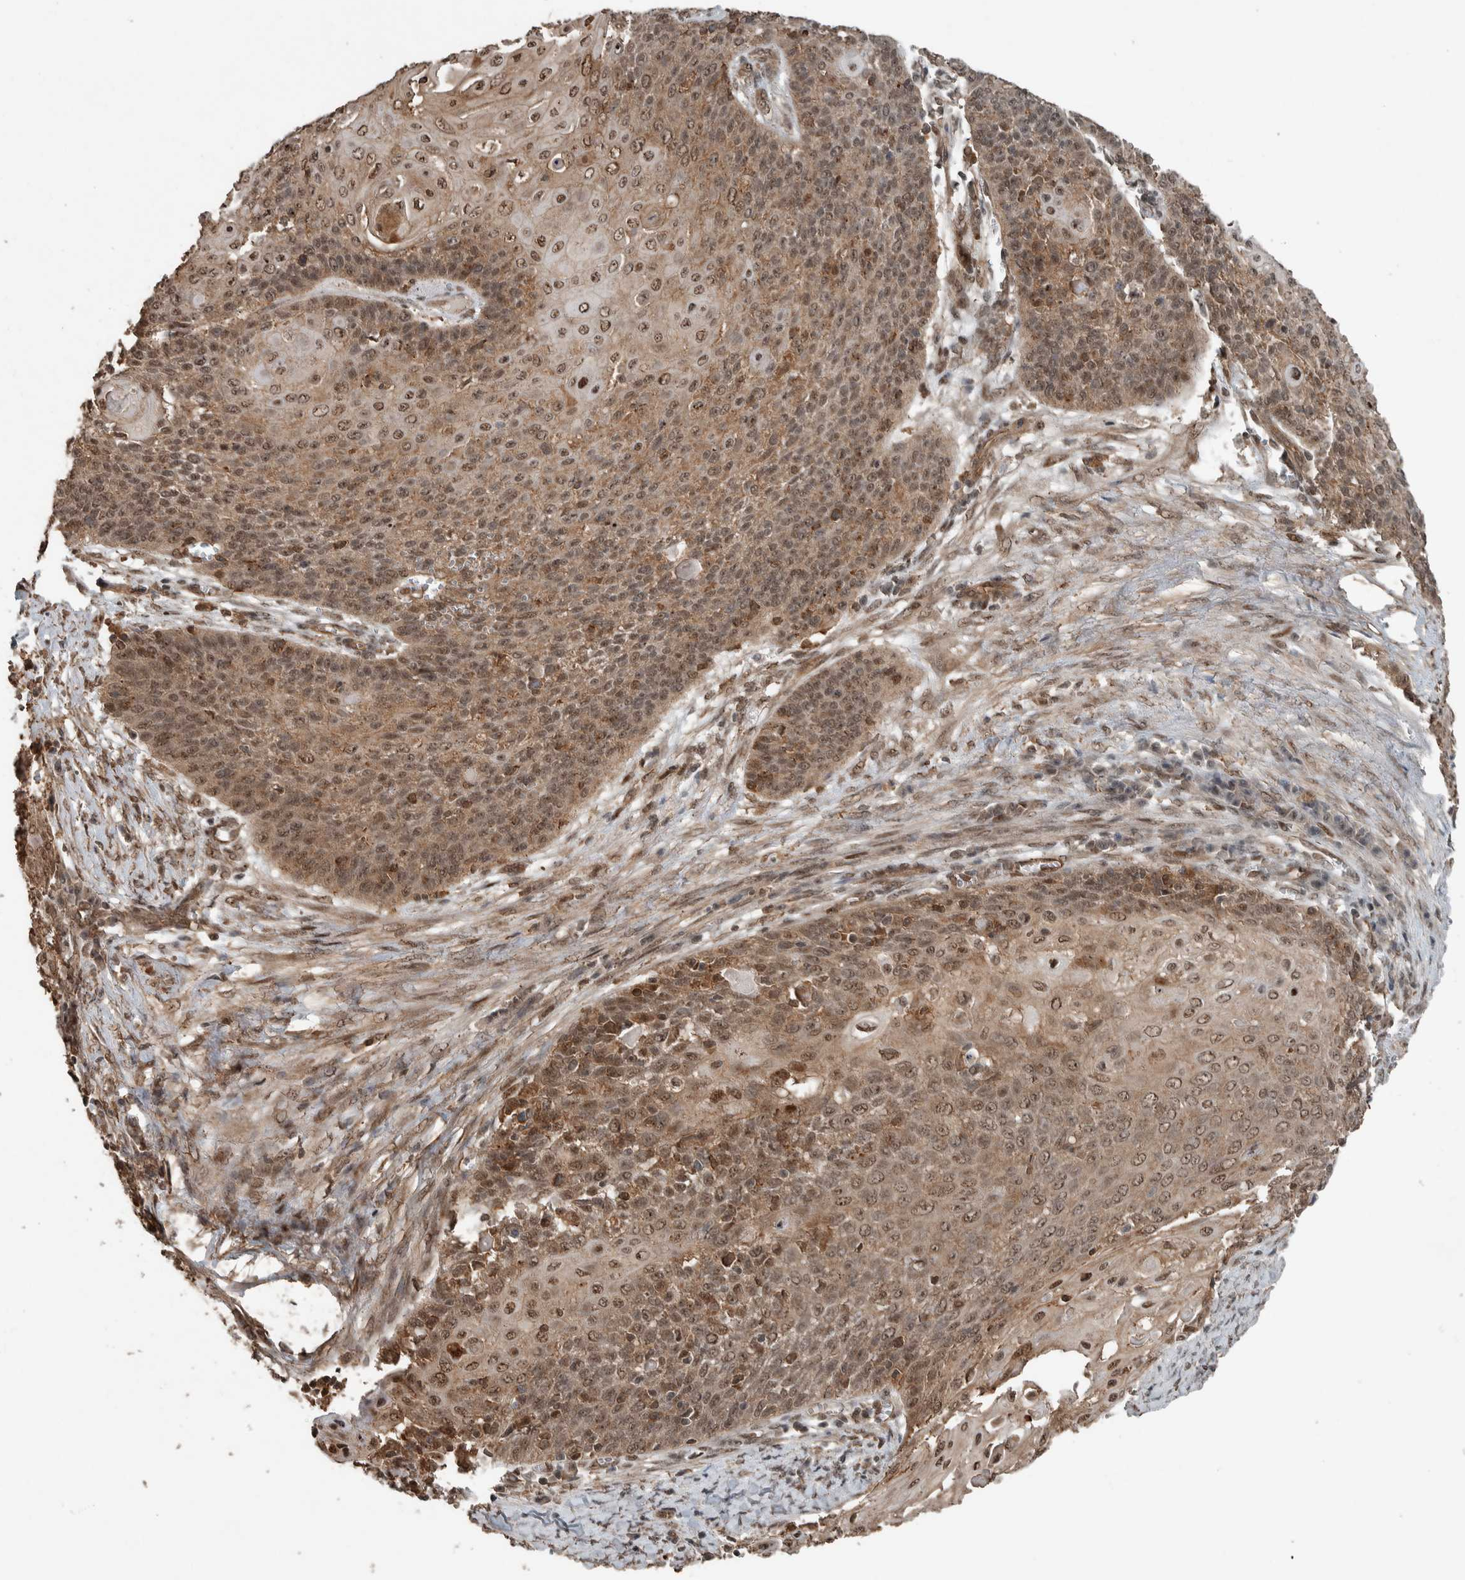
{"staining": {"intensity": "moderate", "quantity": ">75%", "location": "cytoplasmic/membranous,nuclear"}, "tissue": "cervical cancer", "cell_type": "Tumor cells", "image_type": "cancer", "snomed": [{"axis": "morphology", "description": "Squamous cell carcinoma, NOS"}, {"axis": "topography", "description": "Cervix"}], "caption": "Brown immunohistochemical staining in human cervical cancer exhibits moderate cytoplasmic/membranous and nuclear staining in approximately >75% of tumor cells.", "gene": "MYO1E", "patient": {"sex": "female", "age": 39}}